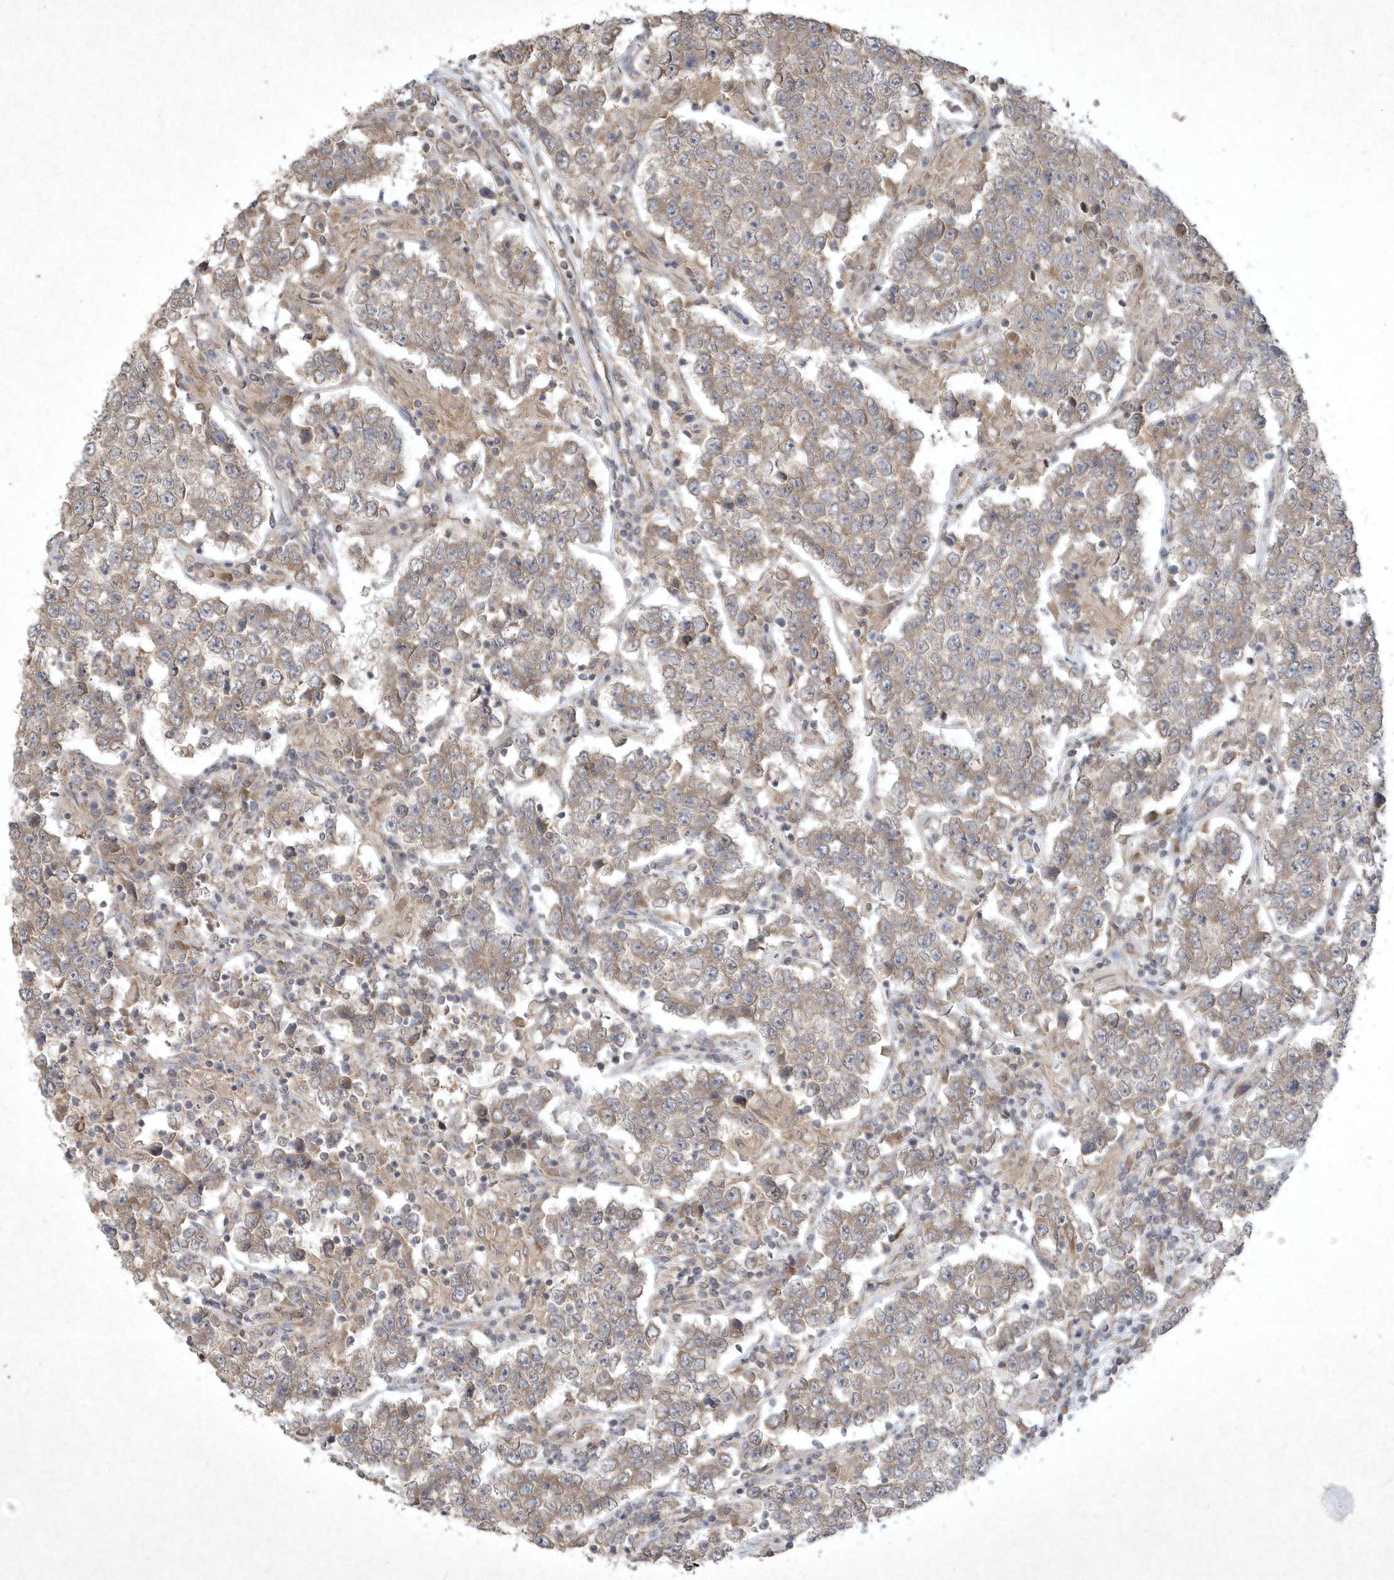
{"staining": {"intensity": "weak", "quantity": "<25%", "location": "cytoplasmic/membranous"}, "tissue": "testis cancer", "cell_type": "Tumor cells", "image_type": "cancer", "snomed": [{"axis": "morphology", "description": "Normal tissue, NOS"}, {"axis": "morphology", "description": "Urothelial carcinoma, High grade"}, {"axis": "morphology", "description": "Seminoma, NOS"}, {"axis": "morphology", "description": "Carcinoma, Embryonal, NOS"}, {"axis": "topography", "description": "Urinary bladder"}, {"axis": "topography", "description": "Testis"}], "caption": "An immunohistochemistry photomicrograph of seminoma (testis) is shown. There is no staining in tumor cells of seminoma (testis).", "gene": "AKR7A2", "patient": {"sex": "male", "age": 41}}